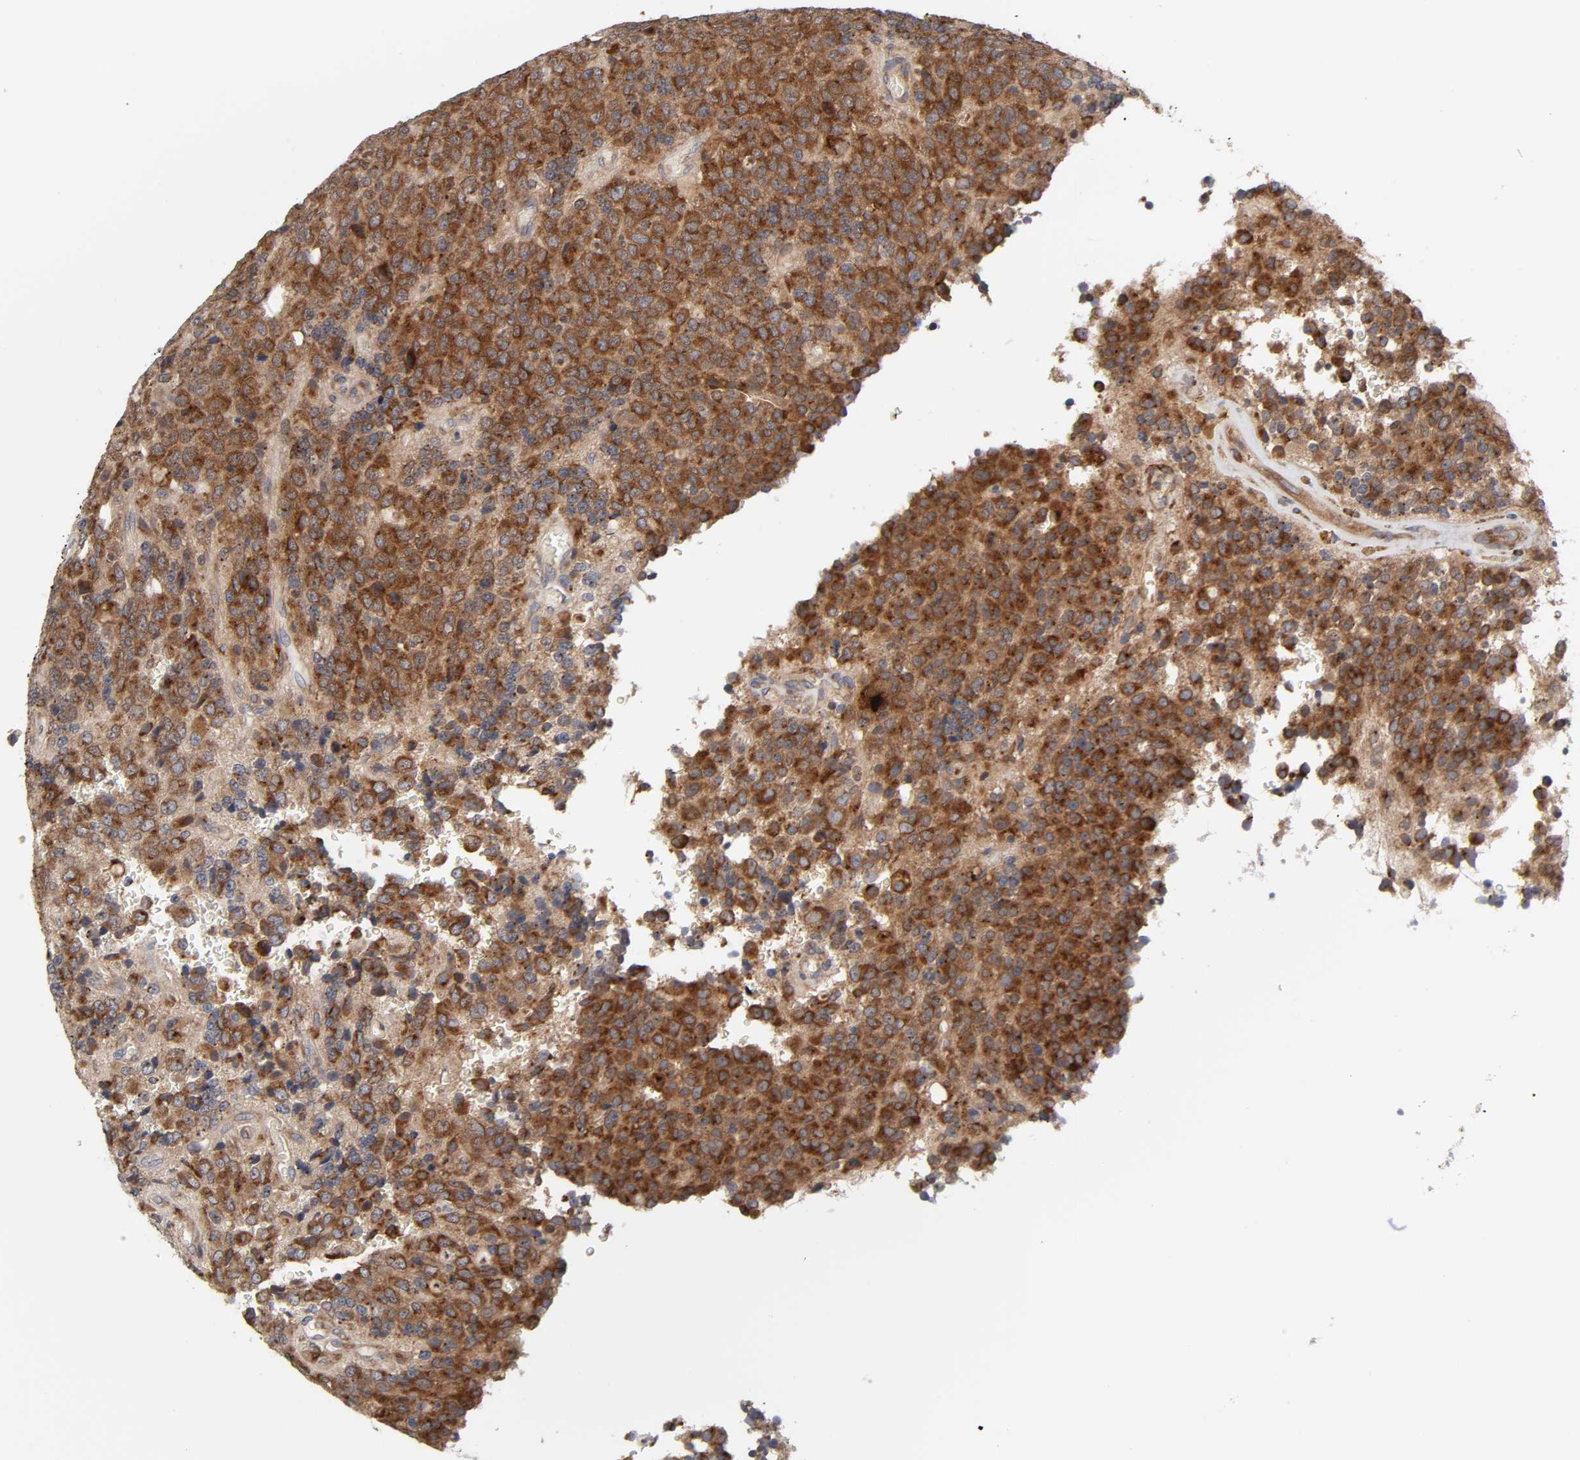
{"staining": {"intensity": "strong", "quantity": ">75%", "location": "cytoplasmic/membranous"}, "tissue": "glioma", "cell_type": "Tumor cells", "image_type": "cancer", "snomed": [{"axis": "morphology", "description": "Glioma, malignant, High grade"}, {"axis": "topography", "description": "pancreas cauda"}], "caption": "Immunohistochemistry histopathology image of malignant high-grade glioma stained for a protein (brown), which exhibits high levels of strong cytoplasmic/membranous positivity in approximately >75% of tumor cells.", "gene": "GNPTG", "patient": {"sex": "male", "age": 60}}